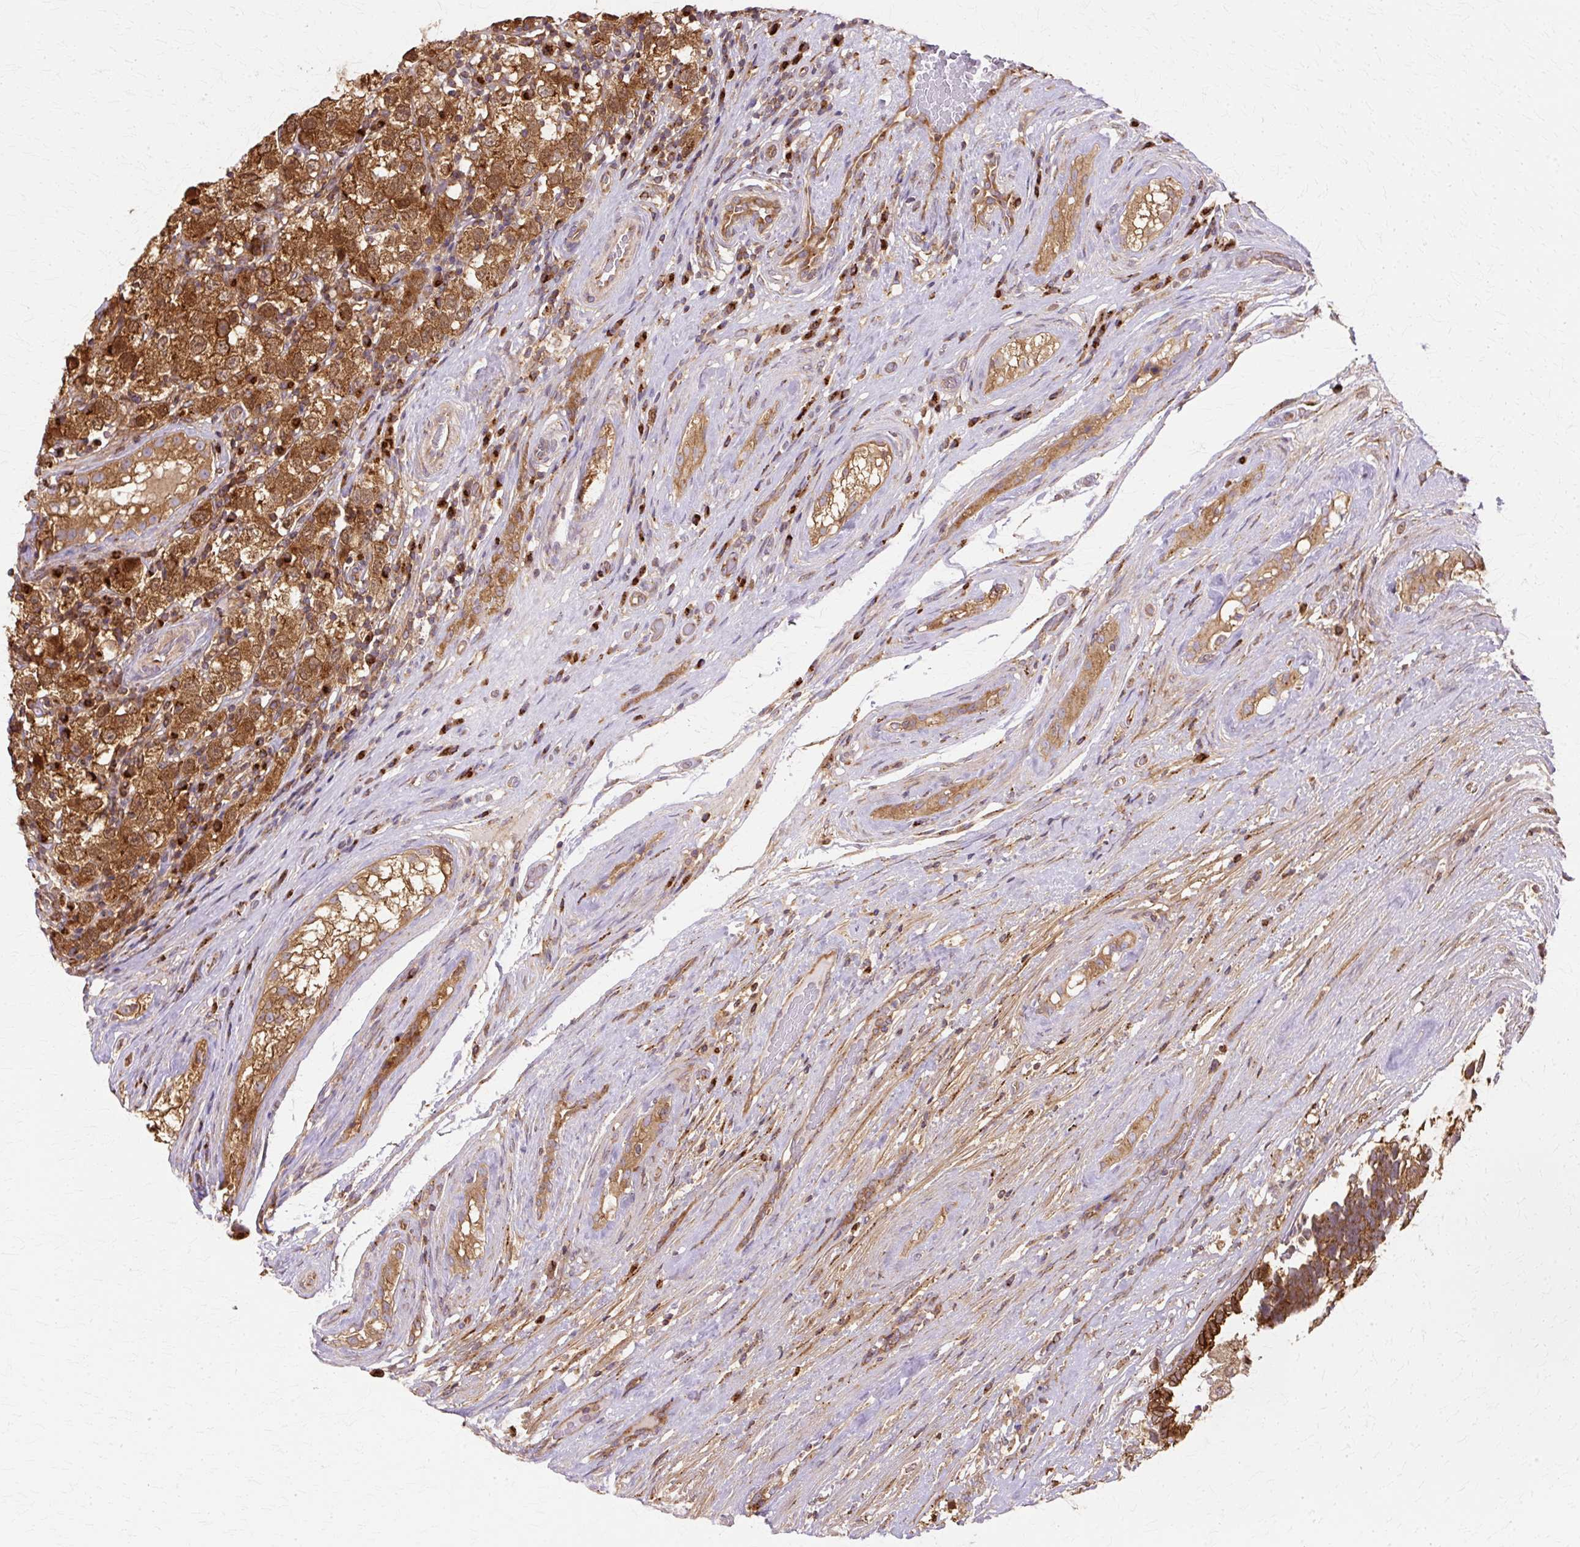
{"staining": {"intensity": "strong", "quantity": ">75%", "location": "cytoplasmic/membranous"}, "tissue": "testis cancer", "cell_type": "Tumor cells", "image_type": "cancer", "snomed": [{"axis": "morphology", "description": "Seminoma, NOS"}, {"axis": "morphology", "description": "Carcinoma, Embryonal, NOS"}, {"axis": "topography", "description": "Testis"}], "caption": "This is a photomicrograph of immunohistochemistry (IHC) staining of testis seminoma, which shows strong positivity in the cytoplasmic/membranous of tumor cells.", "gene": "COPB1", "patient": {"sex": "male", "age": 41}}